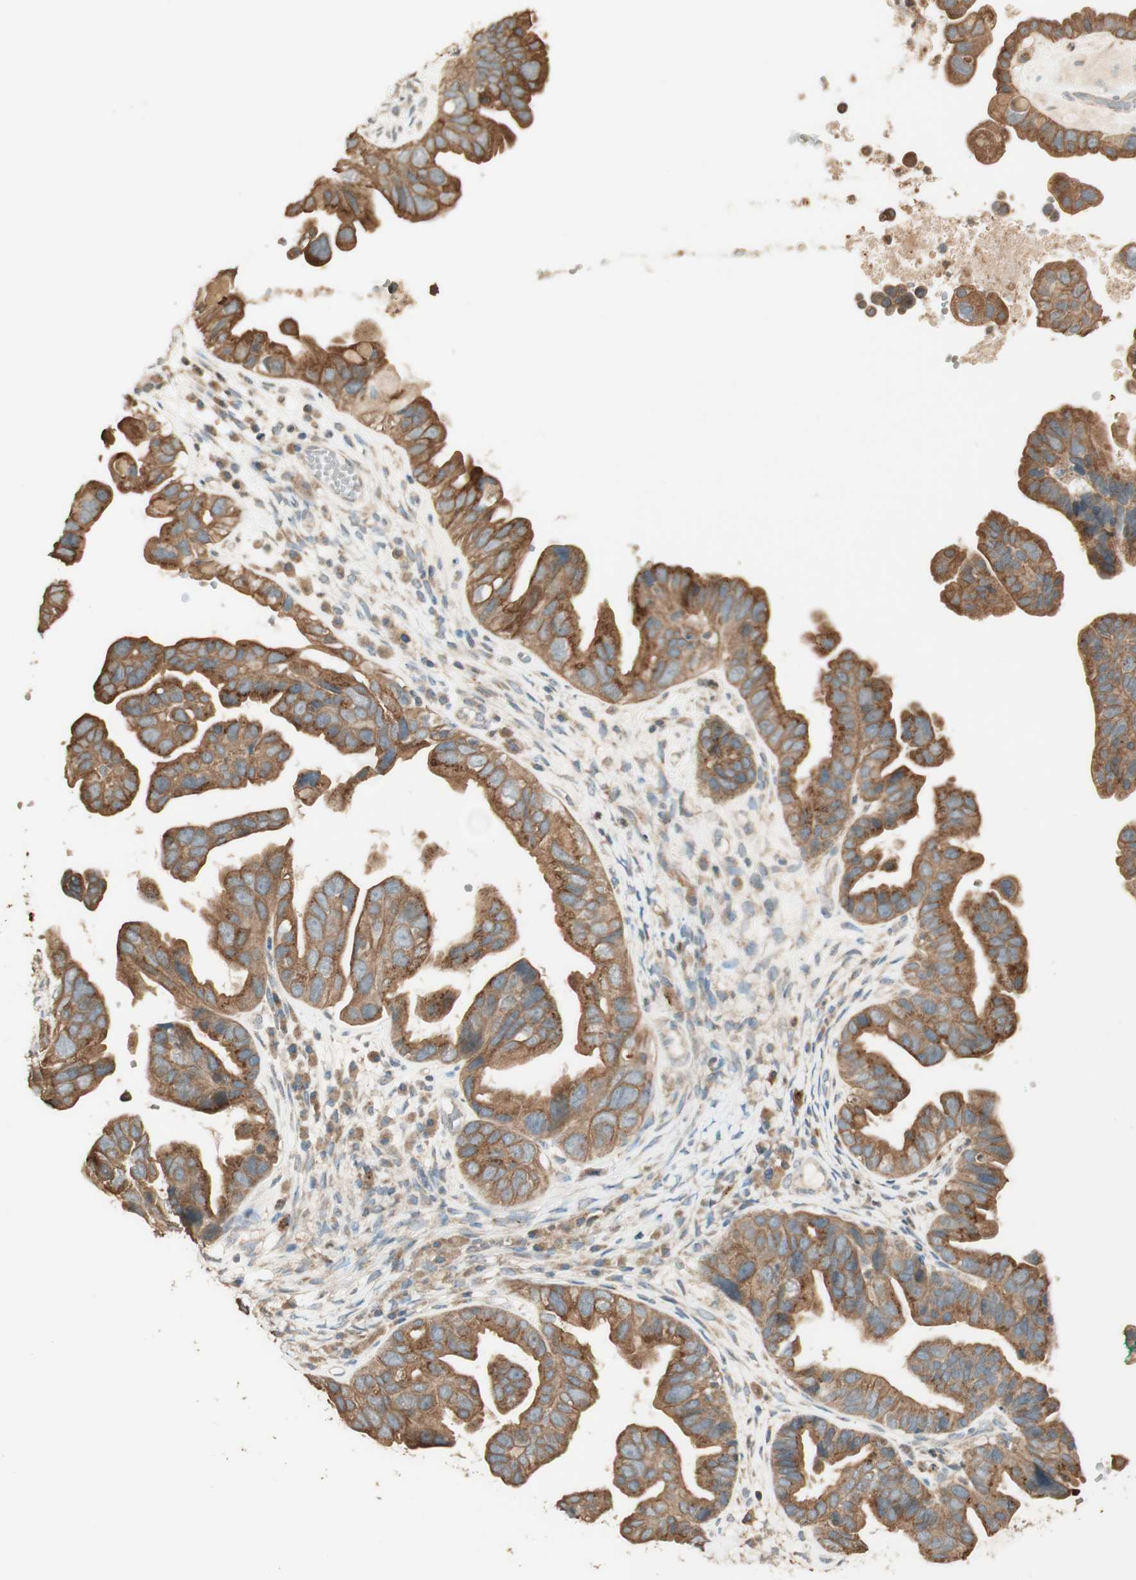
{"staining": {"intensity": "moderate", "quantity": ">75%", "location": "cytoplasmic/membranous"}, "tissue": "ovarian cancer", "cell_type": "Tumor cells", "image_type": "cancer", "snomed": [{"axis": "morphology", "description": "Cystadenocarcinoma, serous, NOS"}, {"axis": "topography", "description": "Ovary"}], "caption": "Serous cystadenocarcinoma (ovarian) was stained to show a protein in brown. There is medium levels of moderate cytoplasmic/membranous expression in approximately >75% of tumor cells.", "gene": "CLCN2", "patient": {"sex": "female", "age": 56}}